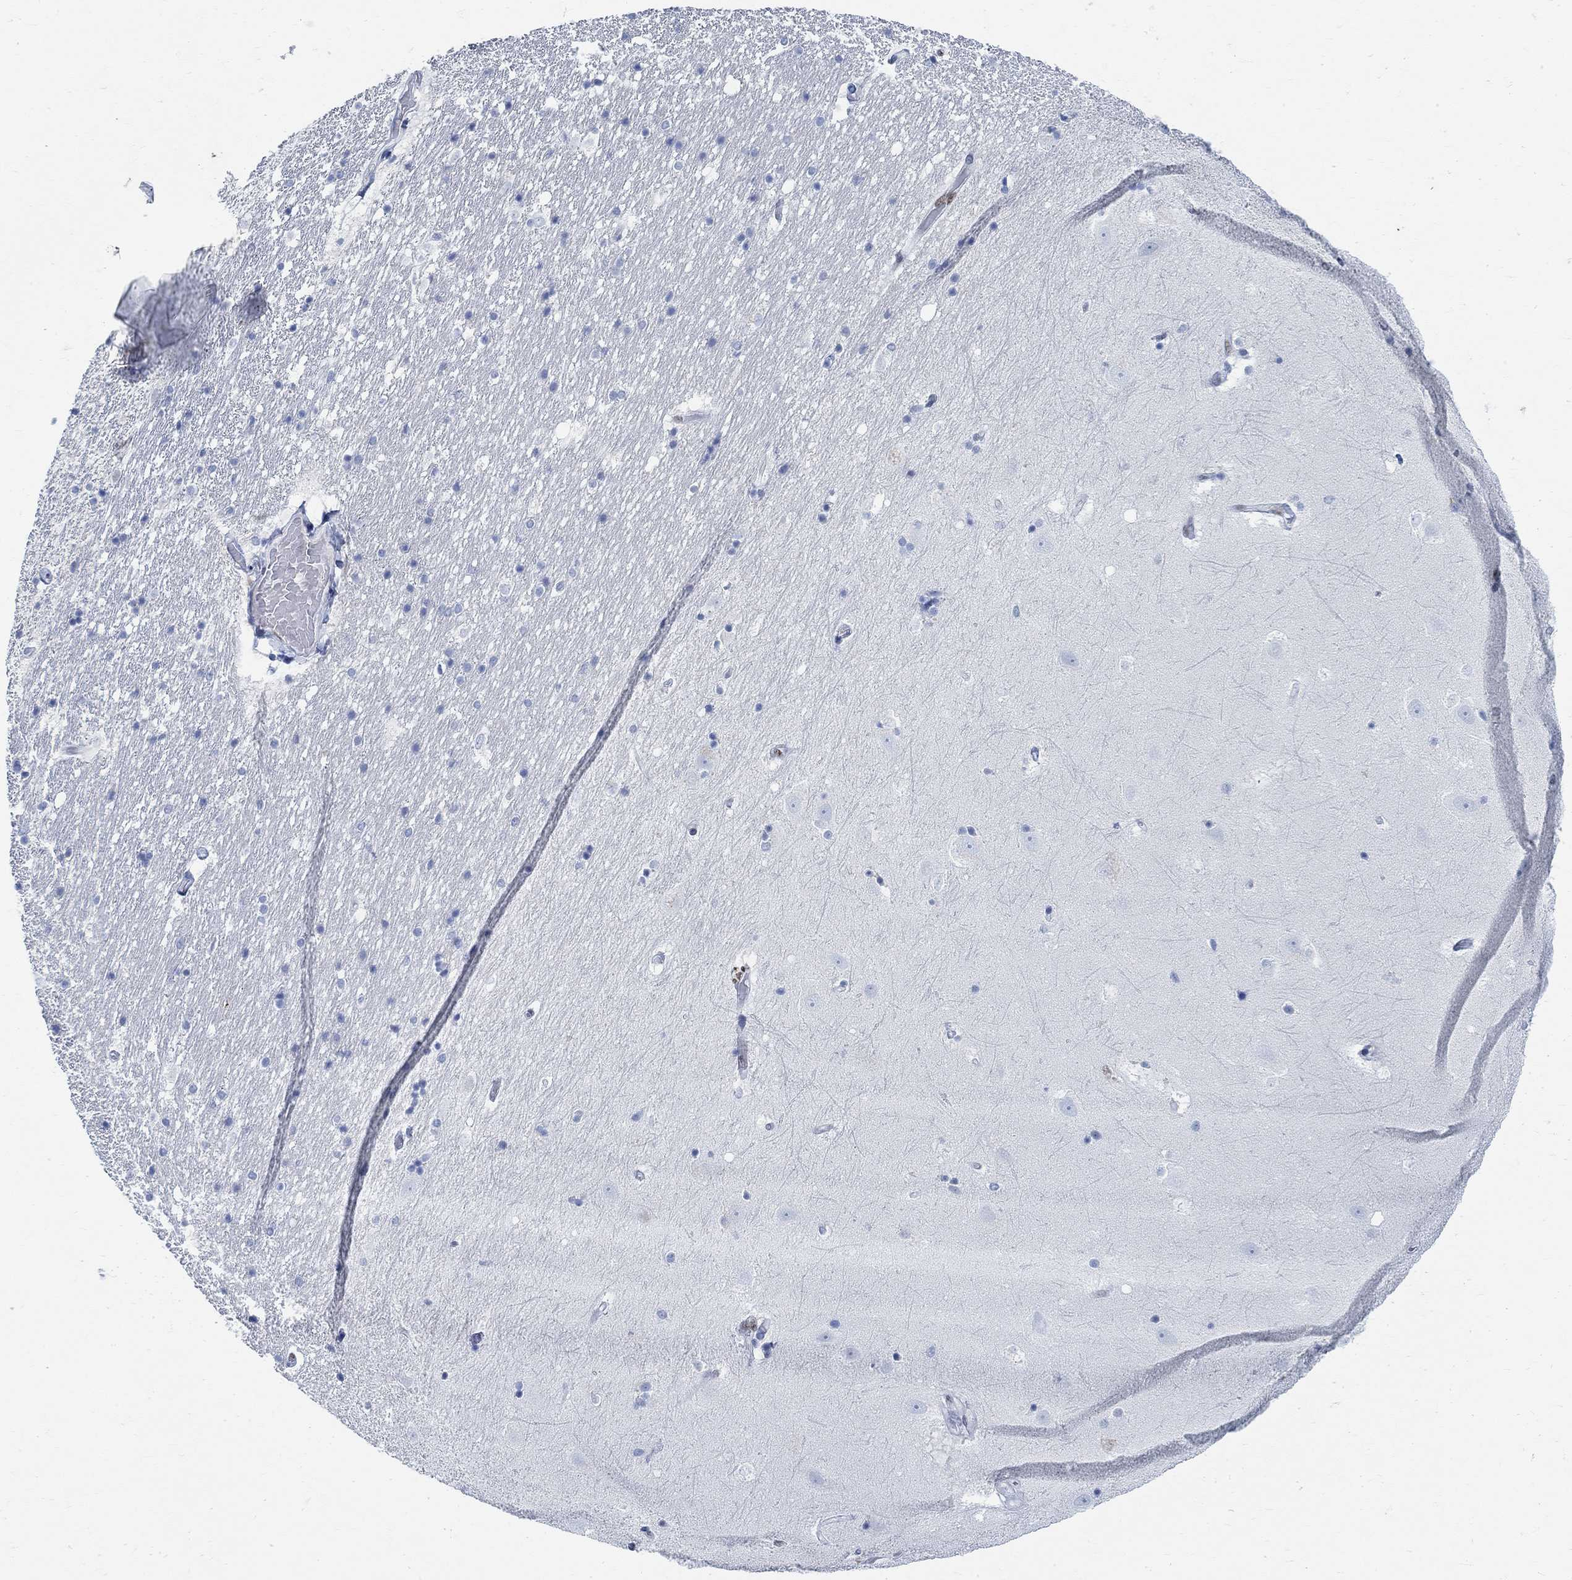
{"staining": {"intensity": "negative", "quantity": "none", "location": "none"}, "tissue": "hippocampus", "cell_type": "Glial cells", "image_type": "normal", "snomed": [{"axis": "morphology", "description": "Normal tissue, NOS"}, {"axis": "topography", "description": "Hippocampus"}], "caption": "Hippocampus was stained to show a protein in brown. There is no significant expression in glial cells. The staining was performed using DAB (3,3'-diaminobenzidine) to visualize the protein expression in brown, while the nuclei were stained in blue with hematoxylin (Magnification: 20x).", "gene": "RBM20", "patient": {"sex": "male", "age": 49}}